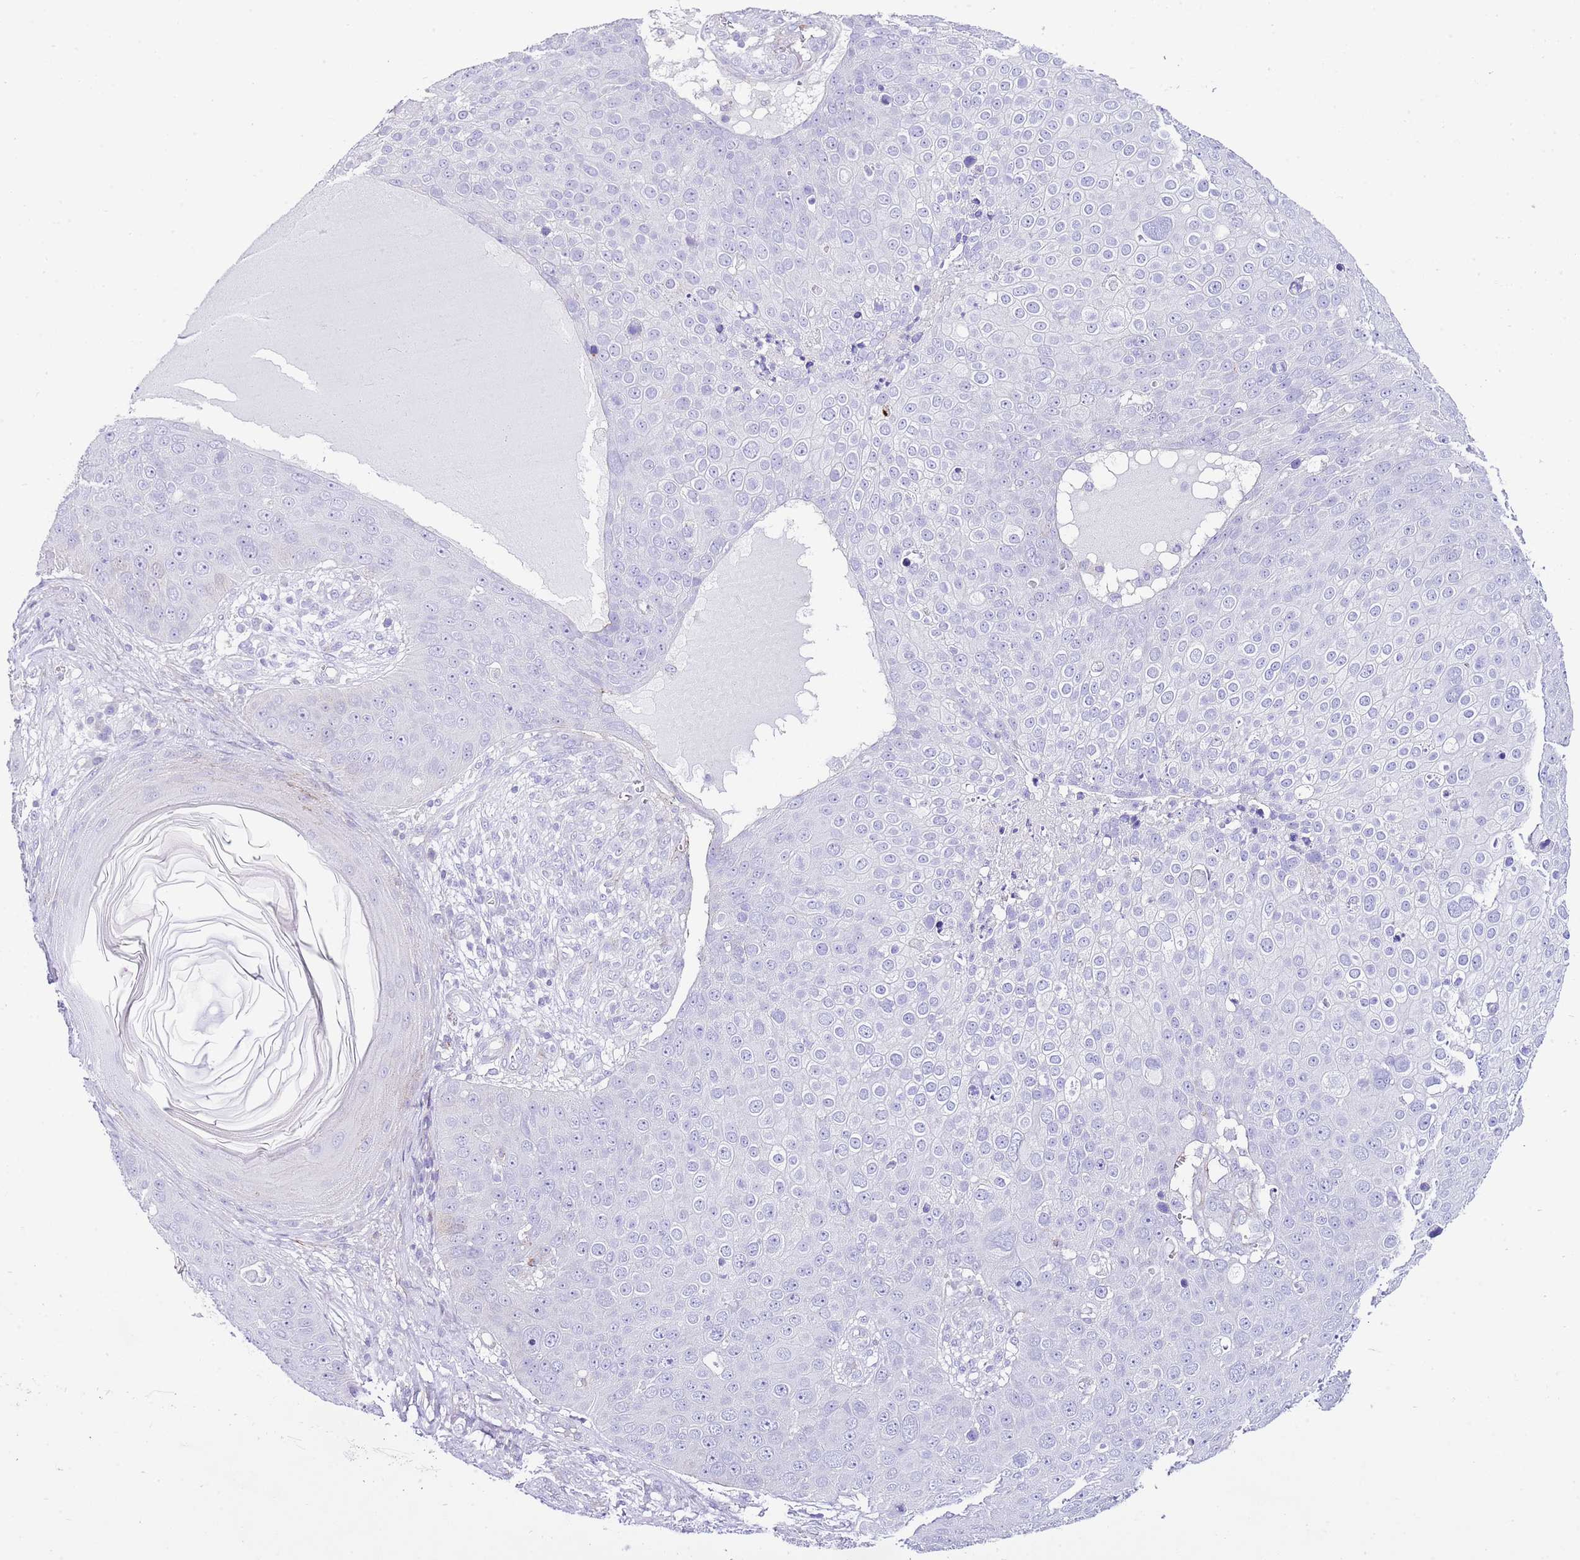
{"staining": {"intensity": "negative", "quantity": "none", "location": "none"}, "tissue": "skin cancer", "cell_type": "Tumor cells", "image_type": "cancer", "snomed": [{"axis": "morphology", "description": "Squamous cell carcinoma, NOS"}, {"axis": "topography", "description": "Skin"}], "caption": "Immunohistochemistry (IHC) micrograph of neoplastic tissue: human skin cancer (squamous cell carcinoma) stained with DAB shows no significant protein staining in tumor cells. (DAB immunohistochemistry with hematoxylin counter stain).", "gene": "ALDH3A1", "patient": {"sex": "male", "age": 71}}